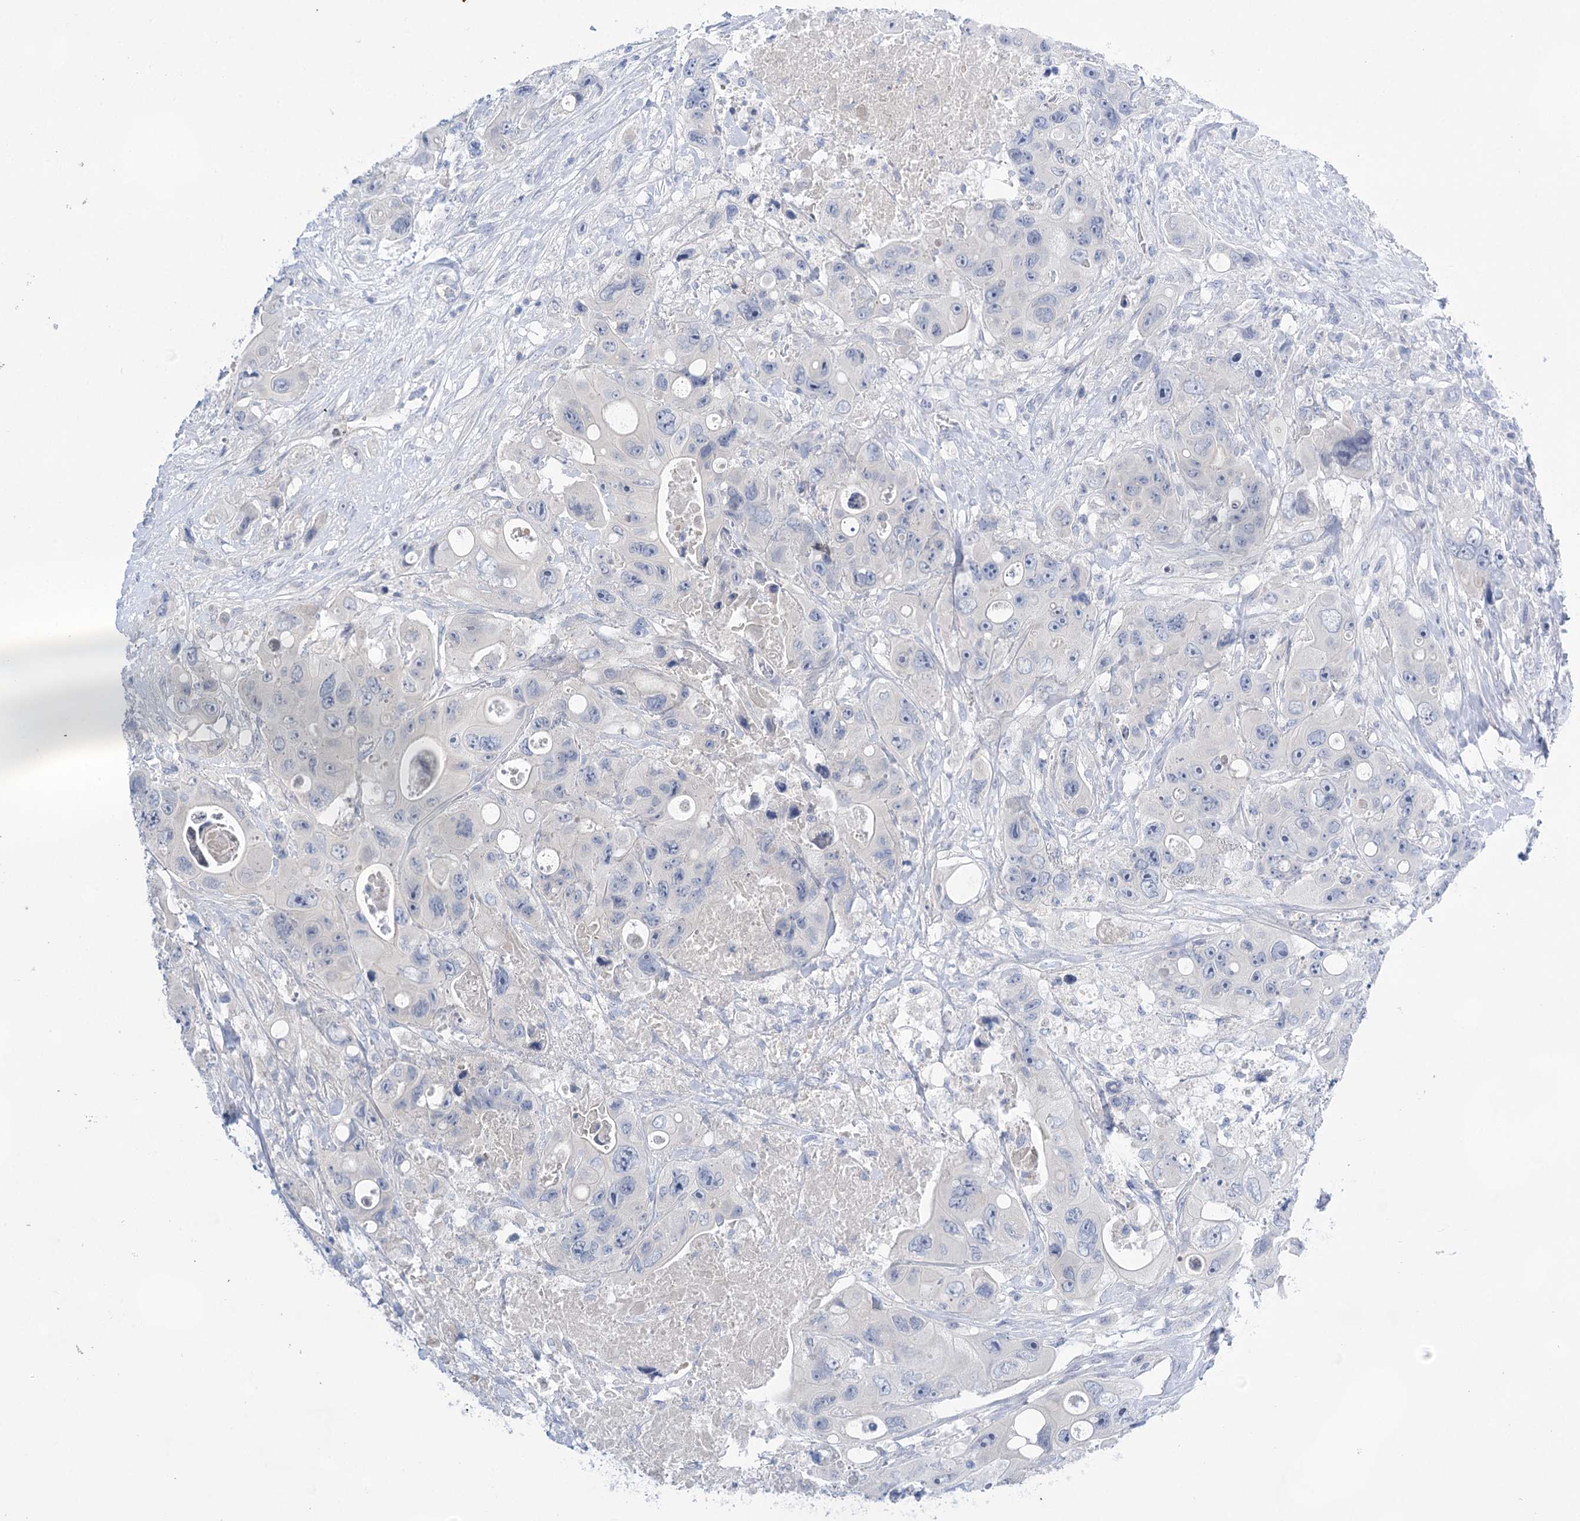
{"staining": {"intensity": "negative", "quantity": "none", "location": "none"}, "tissue": "colorectal cancer", "cell_type": "Tumor cells", "image_type": "cancer", "snomed": [{"axis": "morphology", "description": "Adenocarcinoma, NOS"}, {"axis": "topography", "description": "Colon"}], "caption": "This is an IHC photomicrograph of colorectal cancer. There is no staining in tumor cells.", "gene": "LALBA", "patient": {"sex": "female", "age": 46}}